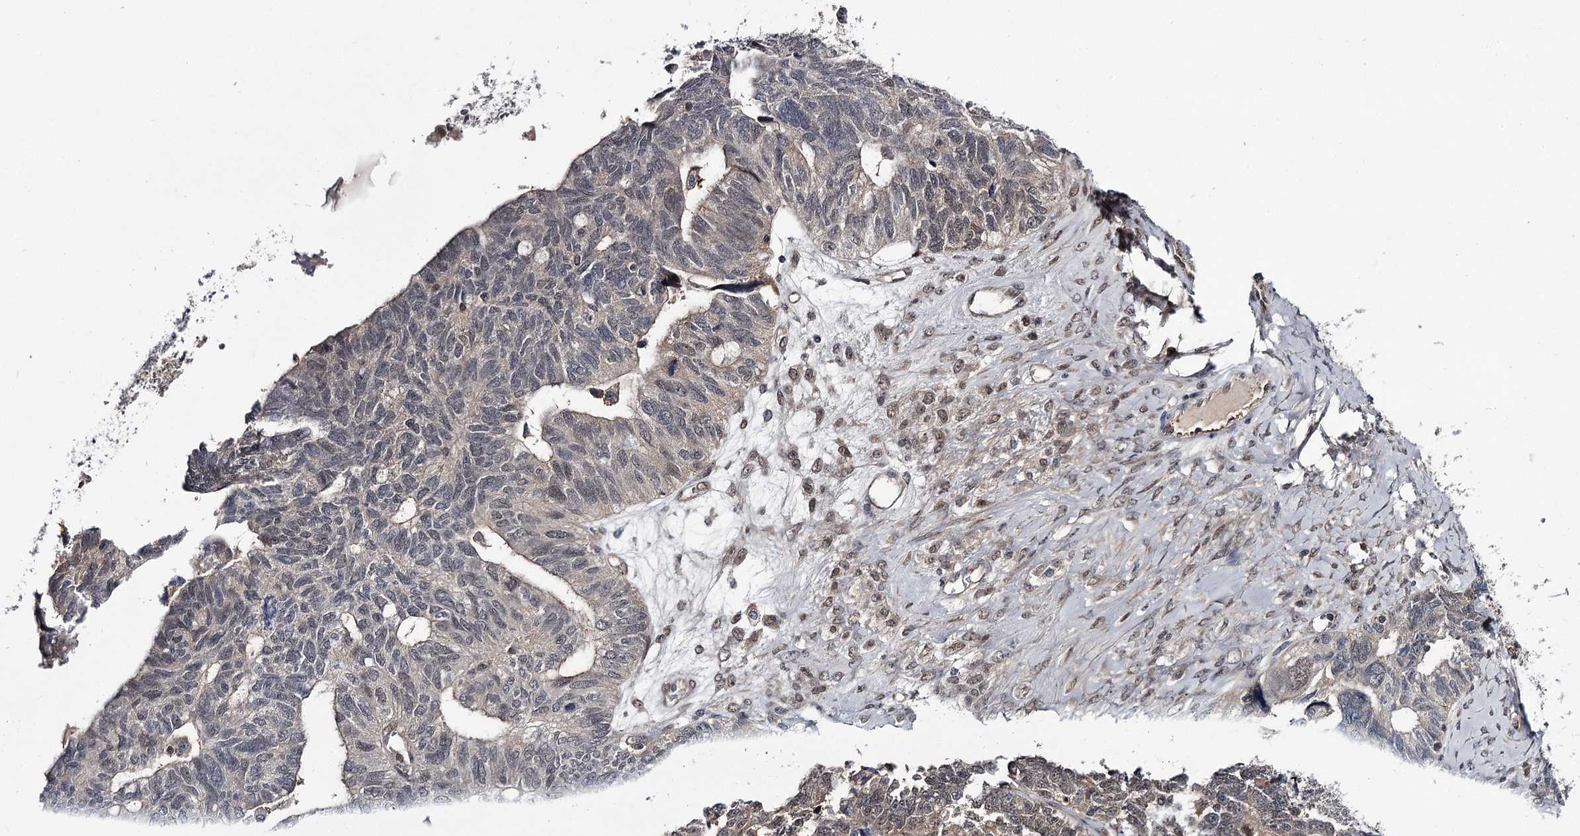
{"staining": {"intensity": "weak", "quantity": "<25%", "location": "cytoplasmic/membranous,nuclear"}, "tissue": "ovarian cancer", "cell_type": "Tumor cells", "image_type": "cancer", "snomed": [{"axis": "morphology", "description": "Cystadenocarcinoma, serous, NOS"}, {"axis": "topography", "description": "Ovary"}], "caption": "IHC photomicrograph of neoplastic tissue: human ovarian cancer stained with DAB (3,3'-diaminobenzidine) displays no significant protein positivity in tumor cells.", "gene": "GTSF1", "patient": {"sex": "female", "age": 79}}